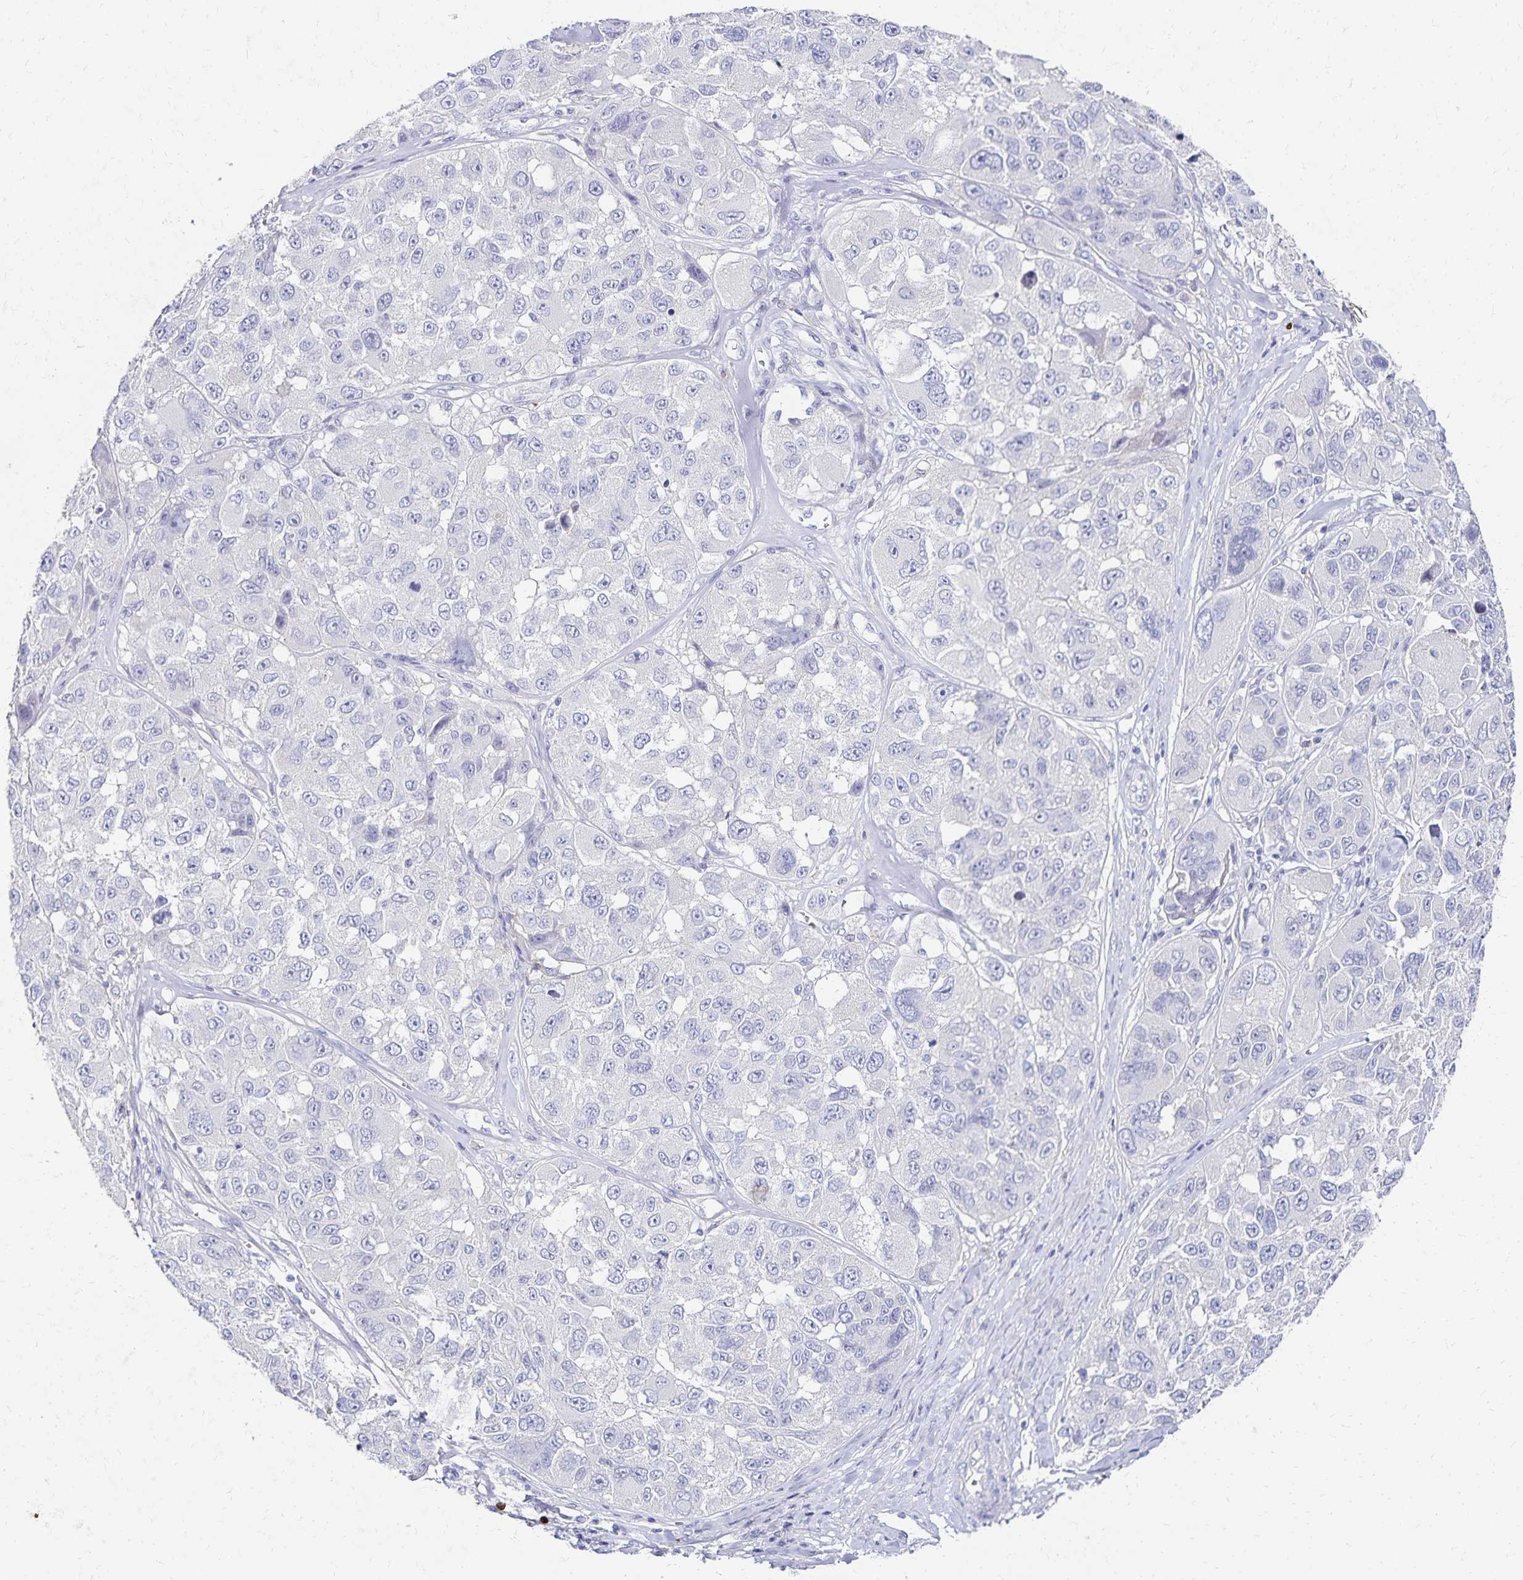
{"staining": {"intensity": "negative", "quantity": "none", "location": "none"}, "tissue": "melanoma", "cell_type": "Tumor cells", "image_type": "cancer", "snomed": [{"axis": "morphology", "description": "Malignant melanoma, NOS"}, {"axis": "topography", "description": "Skin"}], "caption": "IHC photomicrograph of neoplastic tissue: melanoma stained with DAB (3,3'-diaminobenzidine) demonstrates no significant protein expression in tumor cells.", "gene": "PAX5", "patient": {"sex": "female", "age": 66}}